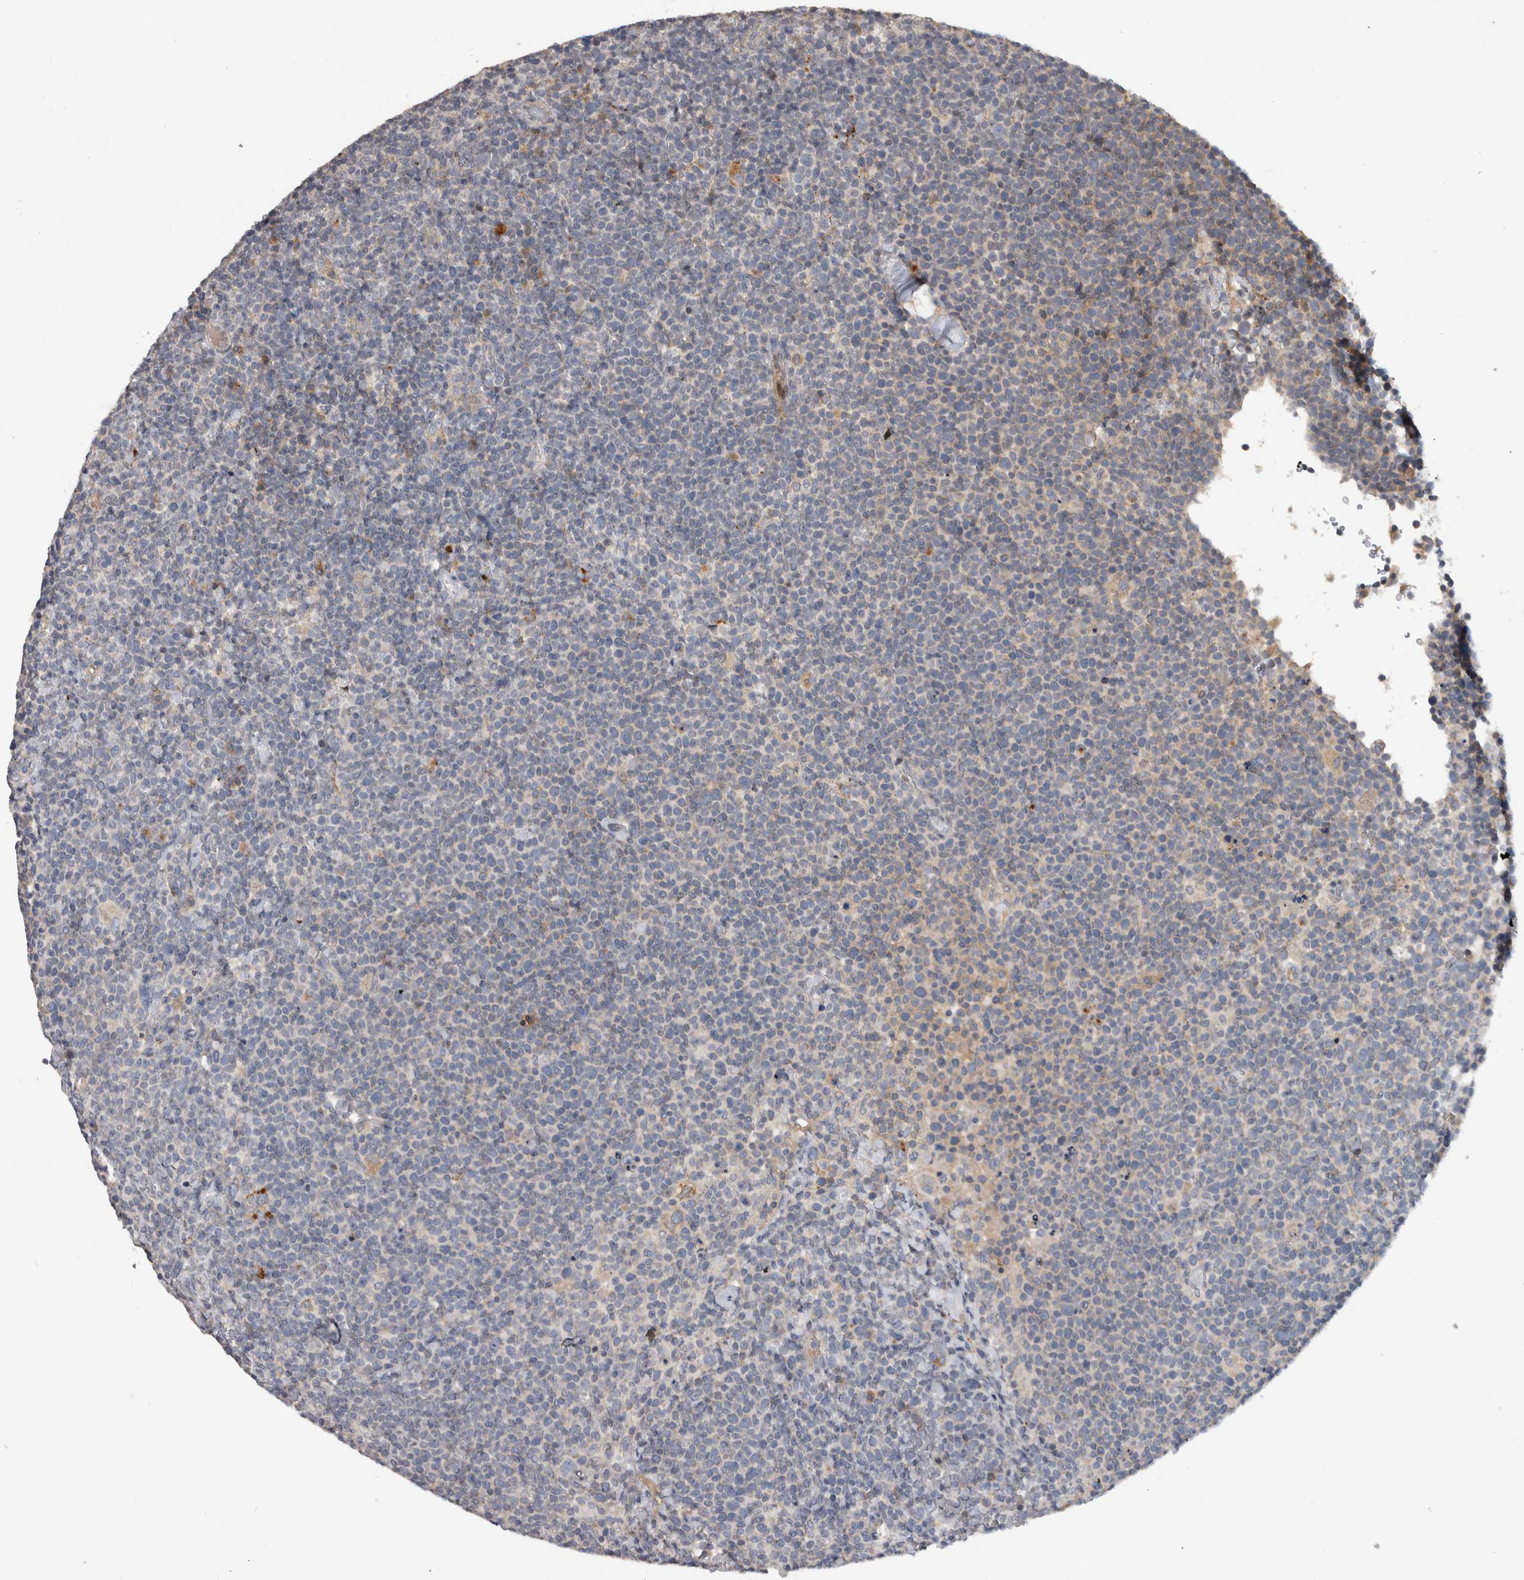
{"staining": {"intensity": "weak", "quantity": "<25%", "location": "cytoplasmic/membranous"}, "tissue": "lymphoma", "cell_type": "Tumor cells", "image_type": "cancer", "snomed": [{"axis": "morphology", "description": "Malignant lymphoma, non-Hodgkin's type, High grade"}, {"axis": "topography", "description": "Lymph node"}], "caption": "The IHC histopathology image has no significant expression in tumor cells of lymphoma tissue. (Stains: DAB immunohistochemistry (IHC) with hematoxylin counter stain, Microscopy: brightfield microscopy at high magnification).", "gene": "FAM83G", "patient": {"sex": "male", "age": 61}}